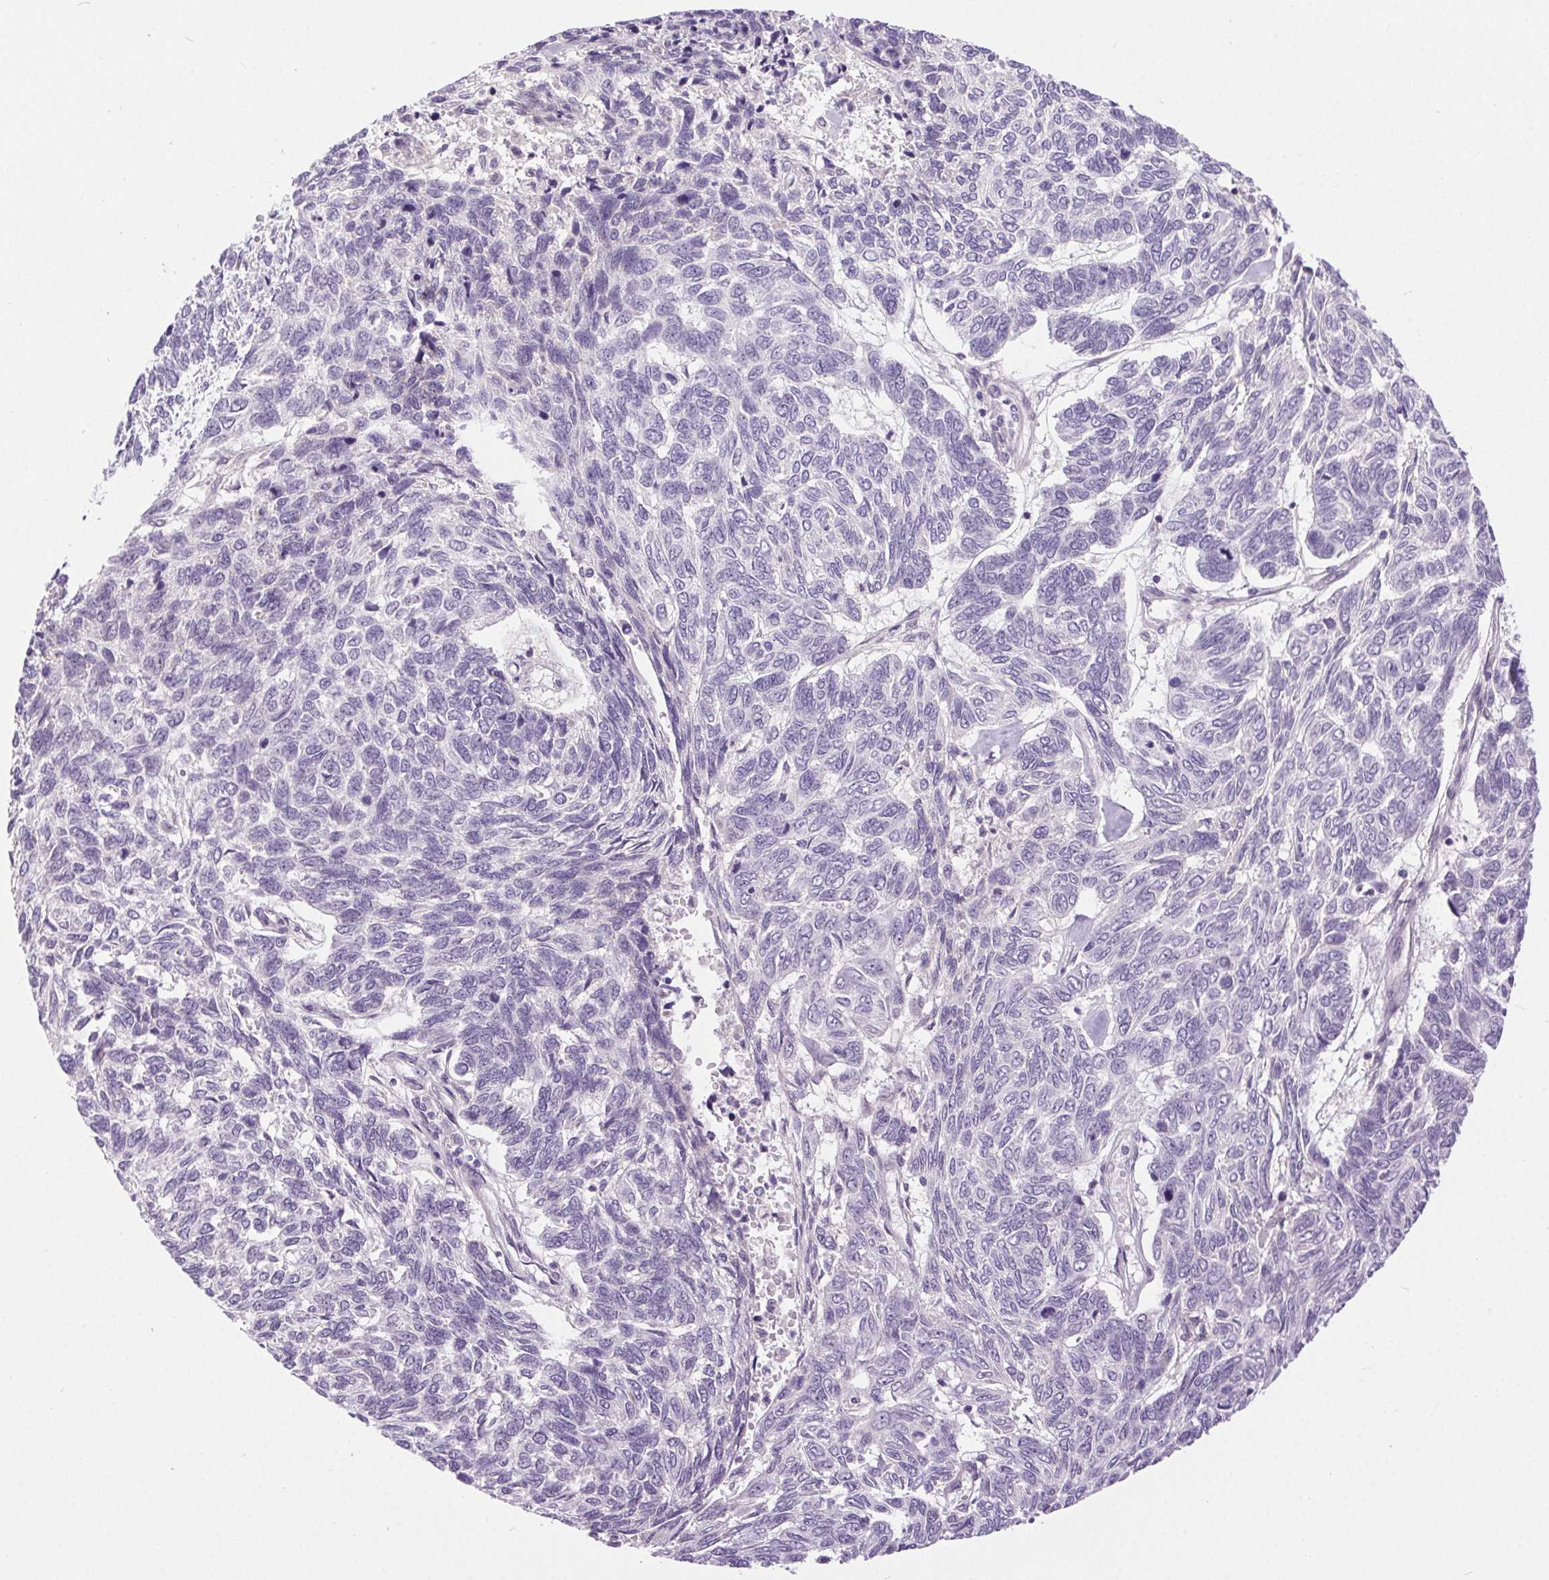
{"staining": {"intensity": "negative", "quantity": "none", "location": "none"}, "tissue": "skin cancer", "cell_type": "Tumor cells", "image_type": "cancer", "snomed": [{"axis": "morphology", "description": "Basal cell carcinoma"}, {"axis": "topography", "description": "Skin"}], "caption": "High power microscopy histopathology image of an immunohistochemistry (IHC) histopathology image of skin cancer (basal cell carcinoma), revealing no significant positivity in tumor cells.", "gene": "SYT11", "patient": {"sex": "female", "age": 65}}